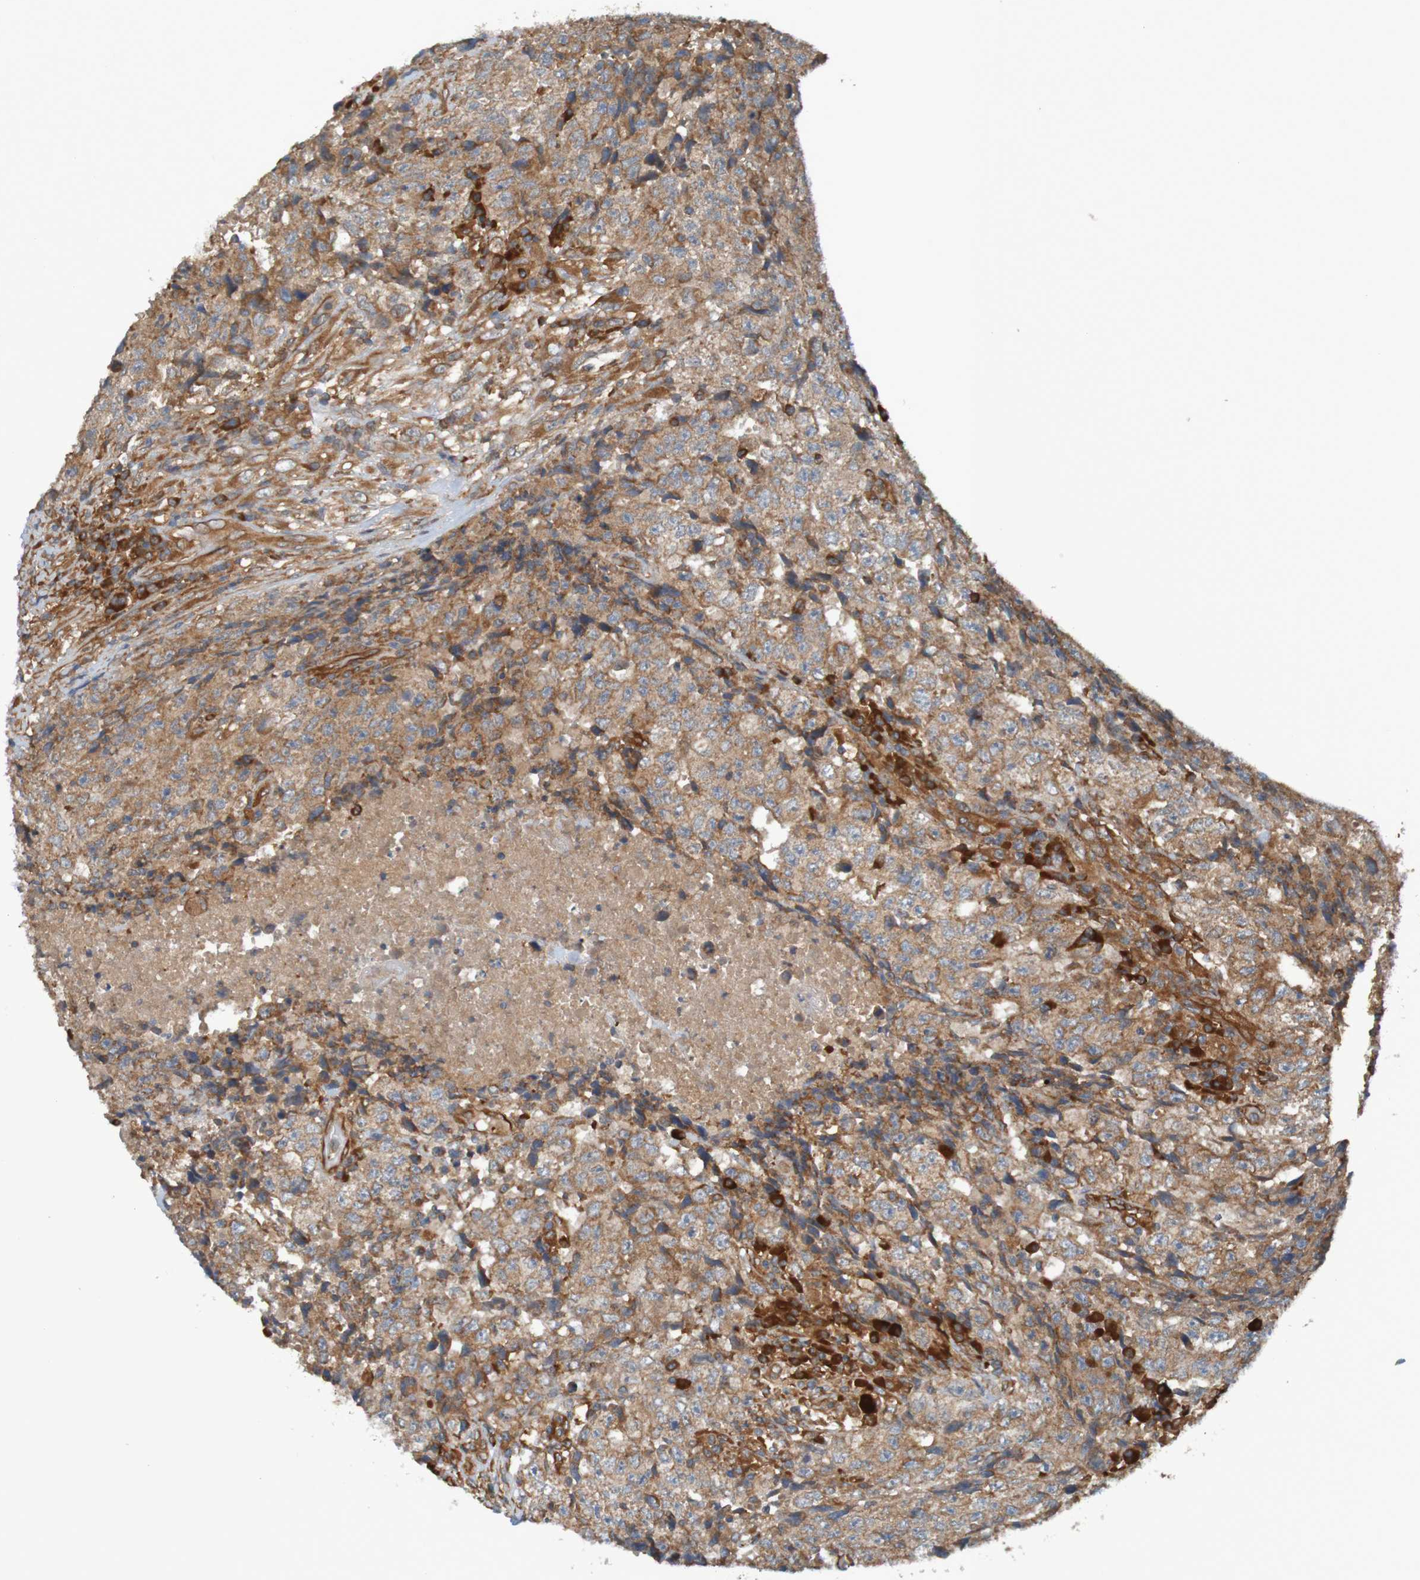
{"staining": {"intensity": "moderate", "quantity": ">75%", "location": "cytoplasmic/membranous"}, "tissue": "testis cancer", "cell_type": "Tumor cells", "image_type": "cancer", "snomed": [{"axis": "morphology", "description": "Necrosis, NOS"}, {"axis": "morphology", "description": "Carcinoma, Embryonal, NOS"}, {"axis": "topography", "description": "Testis"}], "caption": "This photomicrograph exhibits immunohistochemistry staining of human testis cancer (embryonal carcinoma), with medium moderate cytoplasmic/membranous expression in about >75% of tumor cells.", "gene": "DNAJC4", "patient": {"sex": "male", "age": 19}}